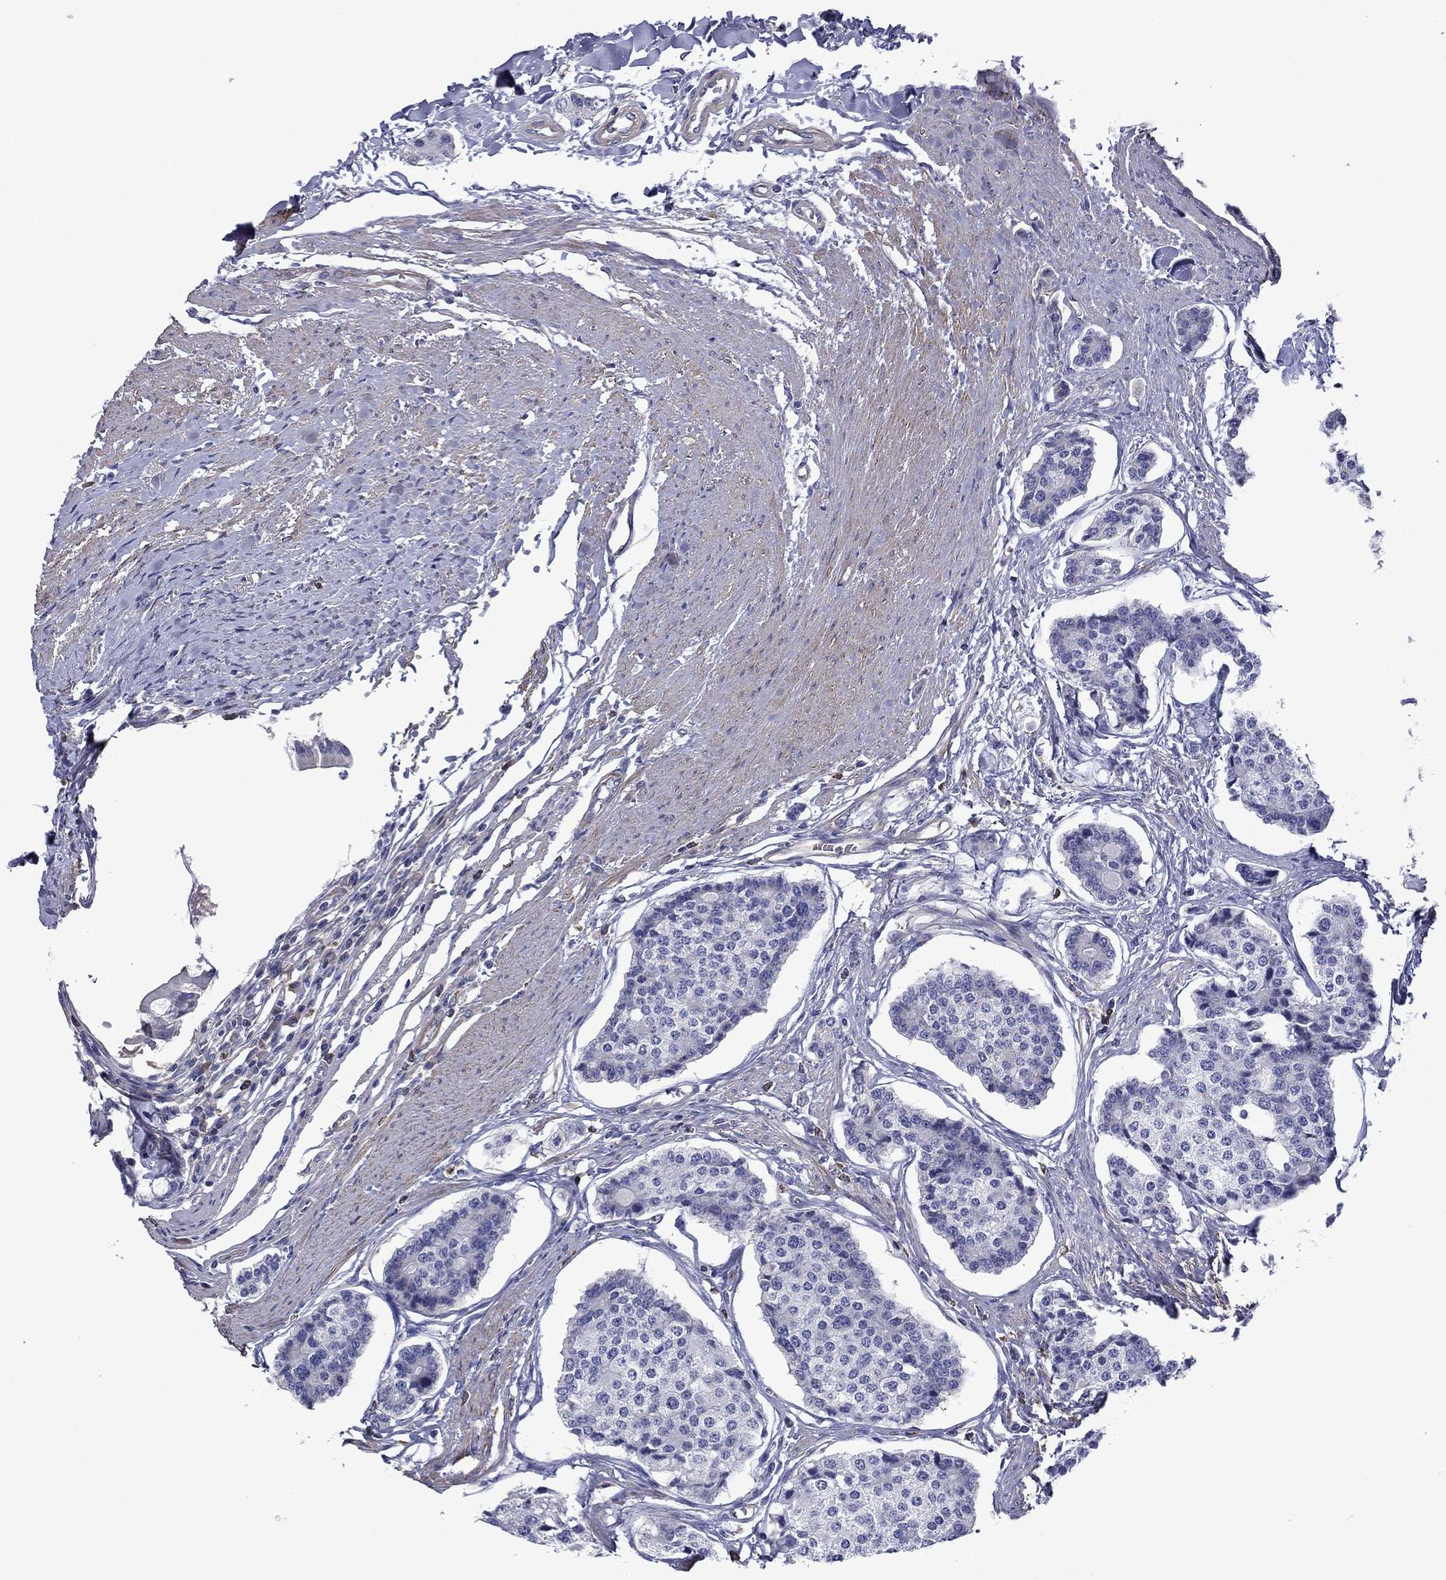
{"staining": {"intensity": "negative", "quantity": "none", "location": "none"}, "tissue": "carcinoid", "cell_type": "Tumor cells", "image_type": "cancer", "snomed": [{"axis": "morphology", "description": "Carcinoid, malignant, NOS"}, {"axis": "topography", "description": "Small intestine"}], "caption": "Tumor cells are negative for brown protein staining in carcinoid.", "gene": "HSPG2", "patient": {"sex": "female", "age": 65}}